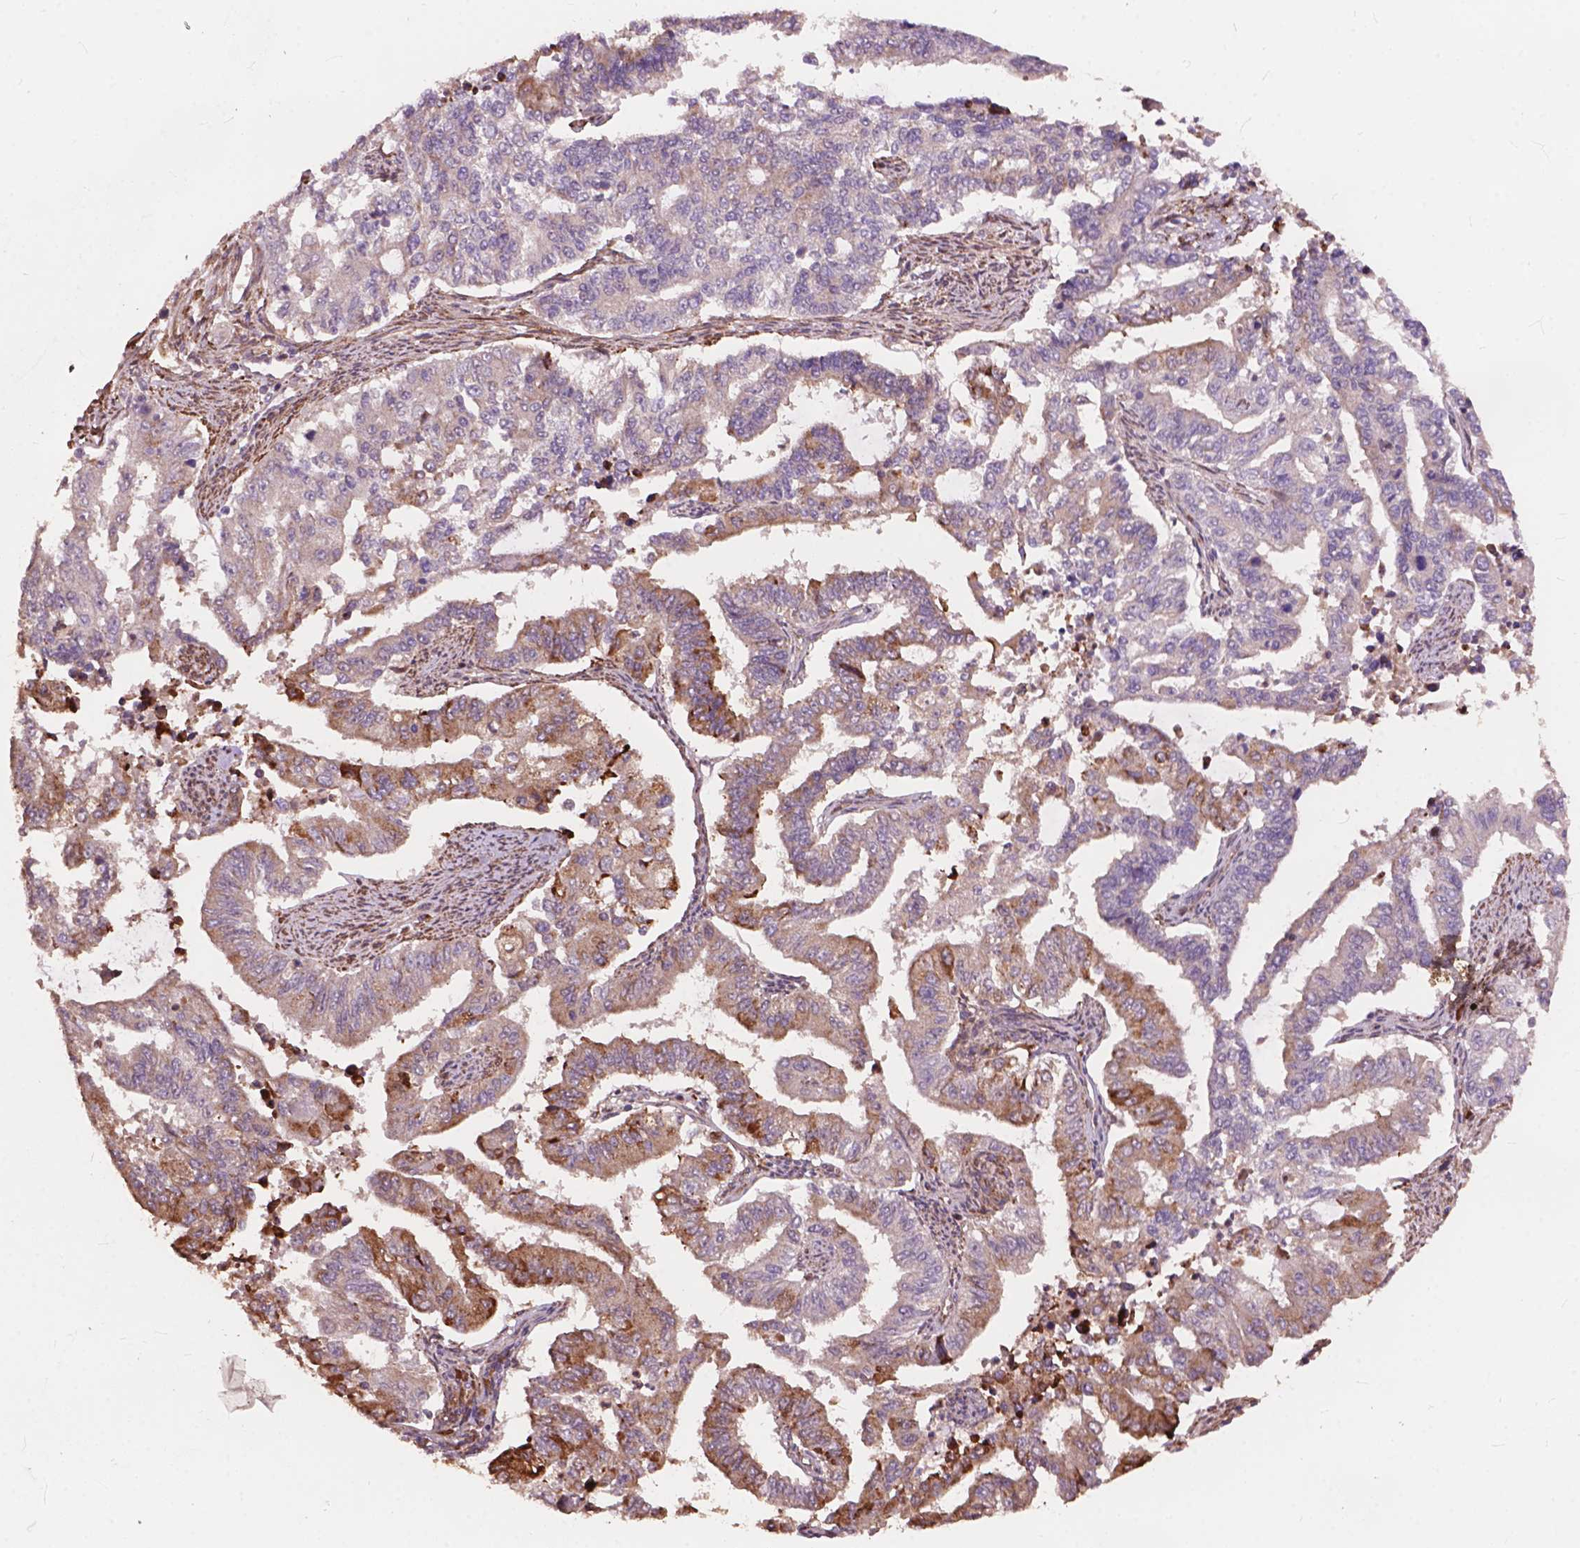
{"staining": {"intensity": "moderate", "quantity": "<25%", "location": "cytoplasmic/membranous"}, "tissue": "endometrial cancer", "cell_type": "Tumor cells", "image_type": "cancer", "snomed": [{"axis": "morphology", "description": "Adenocarcinoma, NOS"}, {"axis": "topography", "description": "Uterus"}], "caption": "Immunohistochemistry (IHC) staining of endometrial adenocarcinoma, which exhibits low levels of moderate cytoplasmic/membranous expression in about <25% of tumor cells indicating moderate cytoplasmic/membranous protein positivity. The staining was performed using DAB (3,3'-diaminobenzidine) (brown) for protein detection and nuclei were counterstained in hematoxylin (blue).", "gene": "FNIP1", "patient": {"sex": "female", "age": 59}}